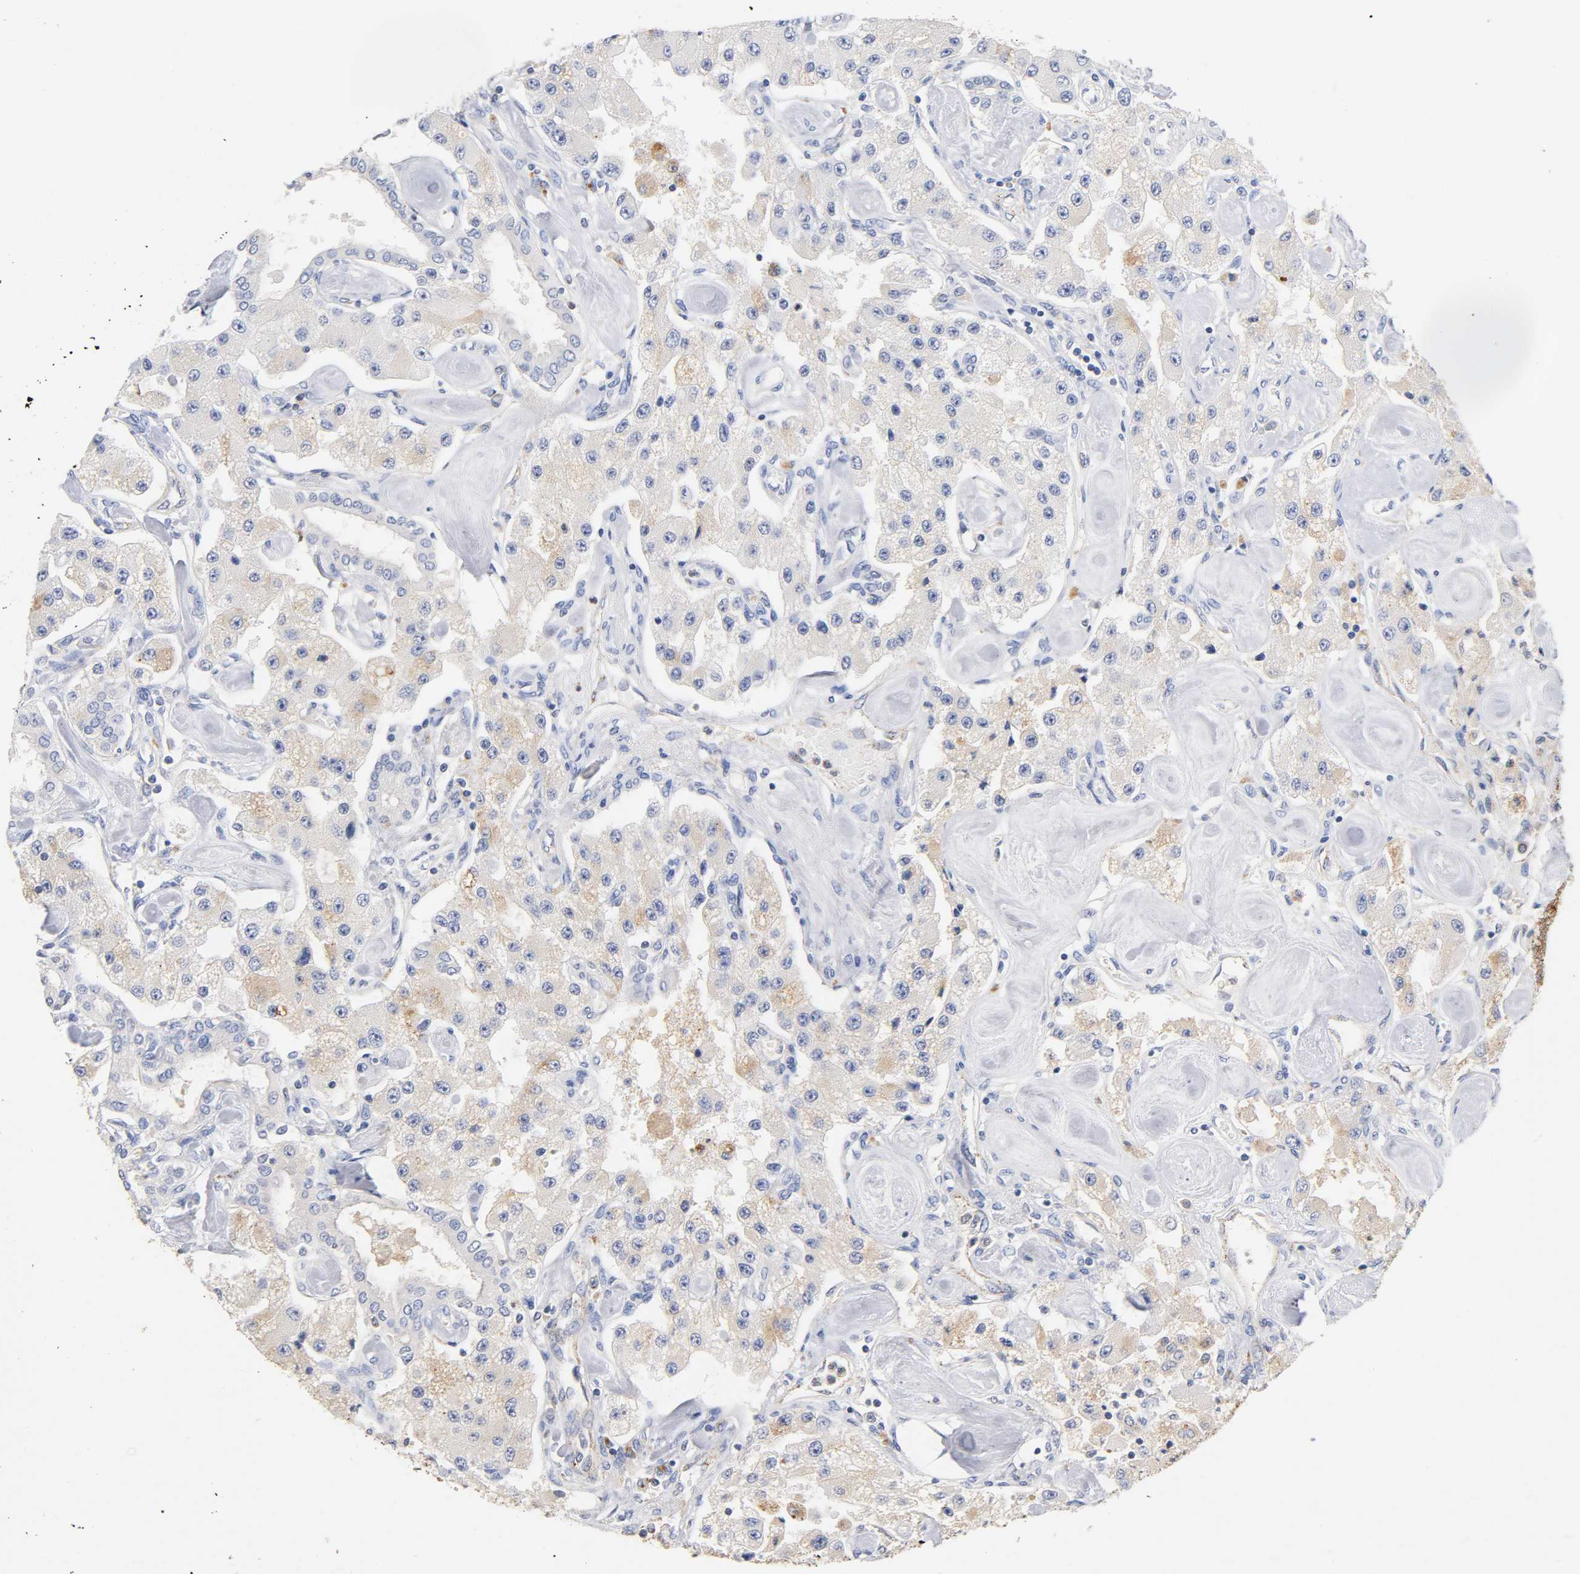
{"staining": {"intensity": "weak", "quantity": "25%-75%", "location": "cytoplasmic/membranous"}, "tissue": "carcinoid", "cell_type": "Tumor cells", "image_type": "cancer", "snomed": [{"axis": "morphology", "description": "Carcinoid, malignant, NOS"}, {"axis": "topography", "description": "Pancreas"}], "caption": "A histopathology image of carcinoid (malignant) stained for a protein demonstrates weak cytoplasmic/membranous brown staining in tumor cells.", "gene": "SEMA5A", "patient": {"sex": "male", "age": 41}}